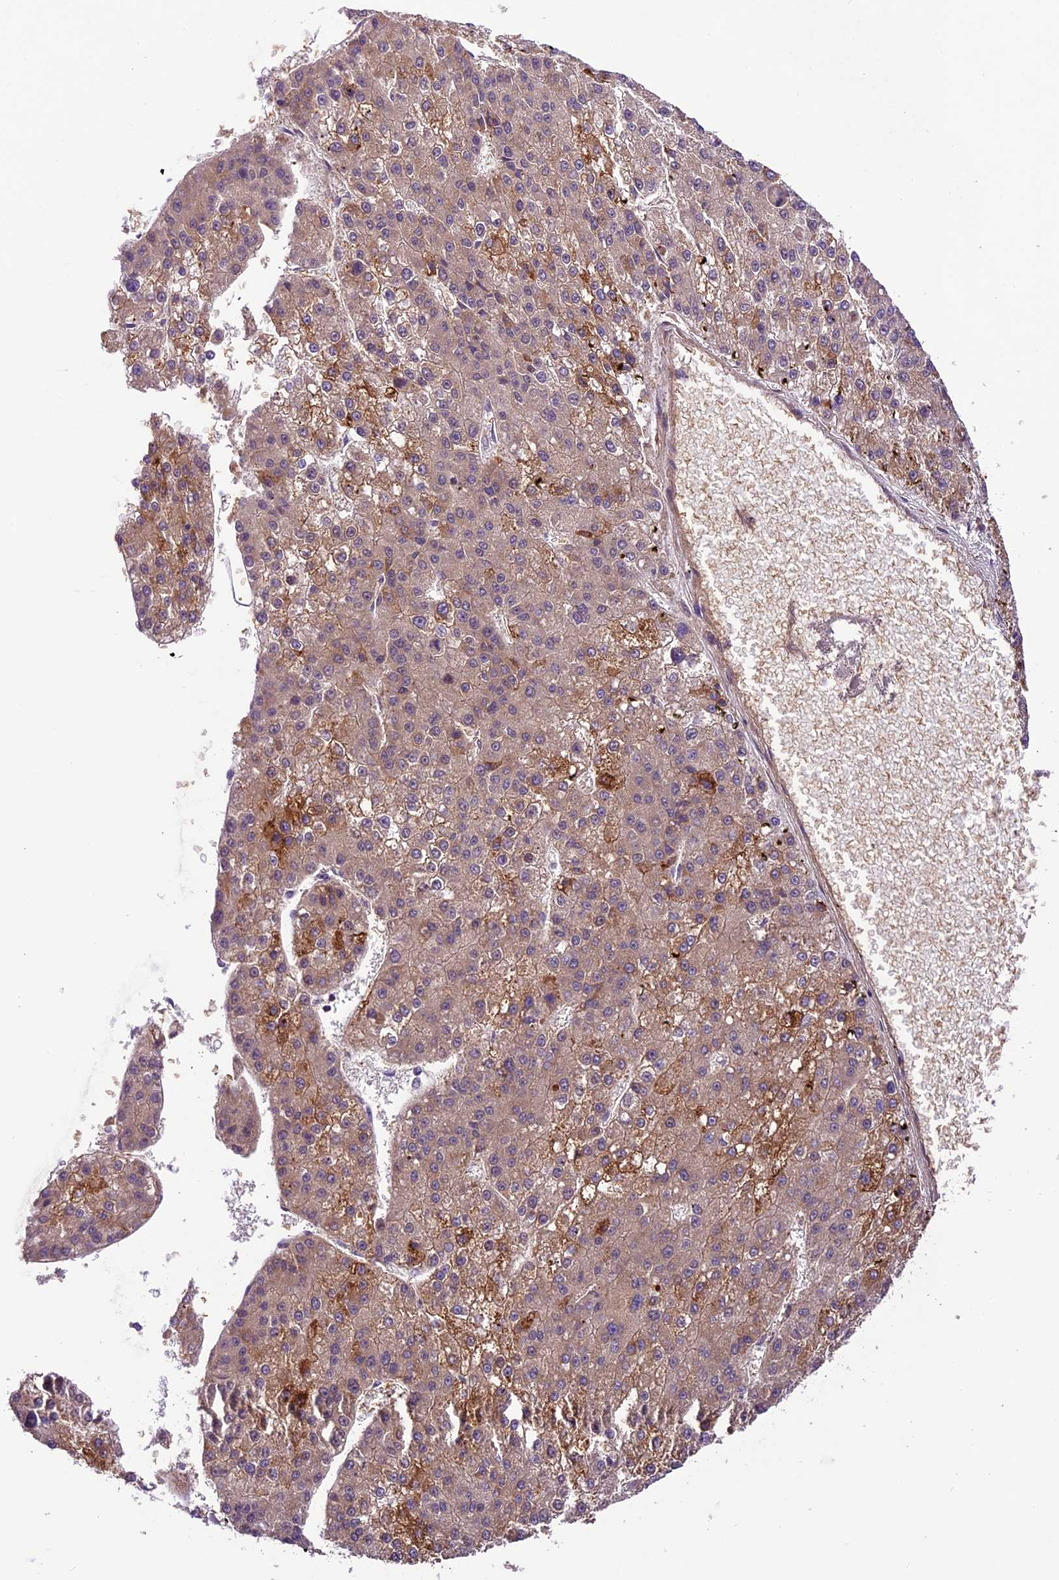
{"staining": {"intensity": "weak", "quantity": ">75%", "location": "cytoplasmic/membranous"}, "tissue": "liver cancer", "cell_type": "Tumor cells", "image_type": "cancer", "snomed": [{"axis": "morphology", "description": "Carcinoma, Hepatocellular, NOS"}, {"axis": "topography", "description": "Liver"}], "caption": "The histopathology image demonstrates immunohistochemical staining of liver cancer (hepatocellular carcinoma). There is weak cytoplasmic/membranous staining is identified in approximately >75% of tumor cells. (DAB (3,3'-diaminobenzidine) = brown stain, brightfield microscopy at high magnification).", "gene": "SHKBP1", "patient": {"sex": "female", "age": 73}}